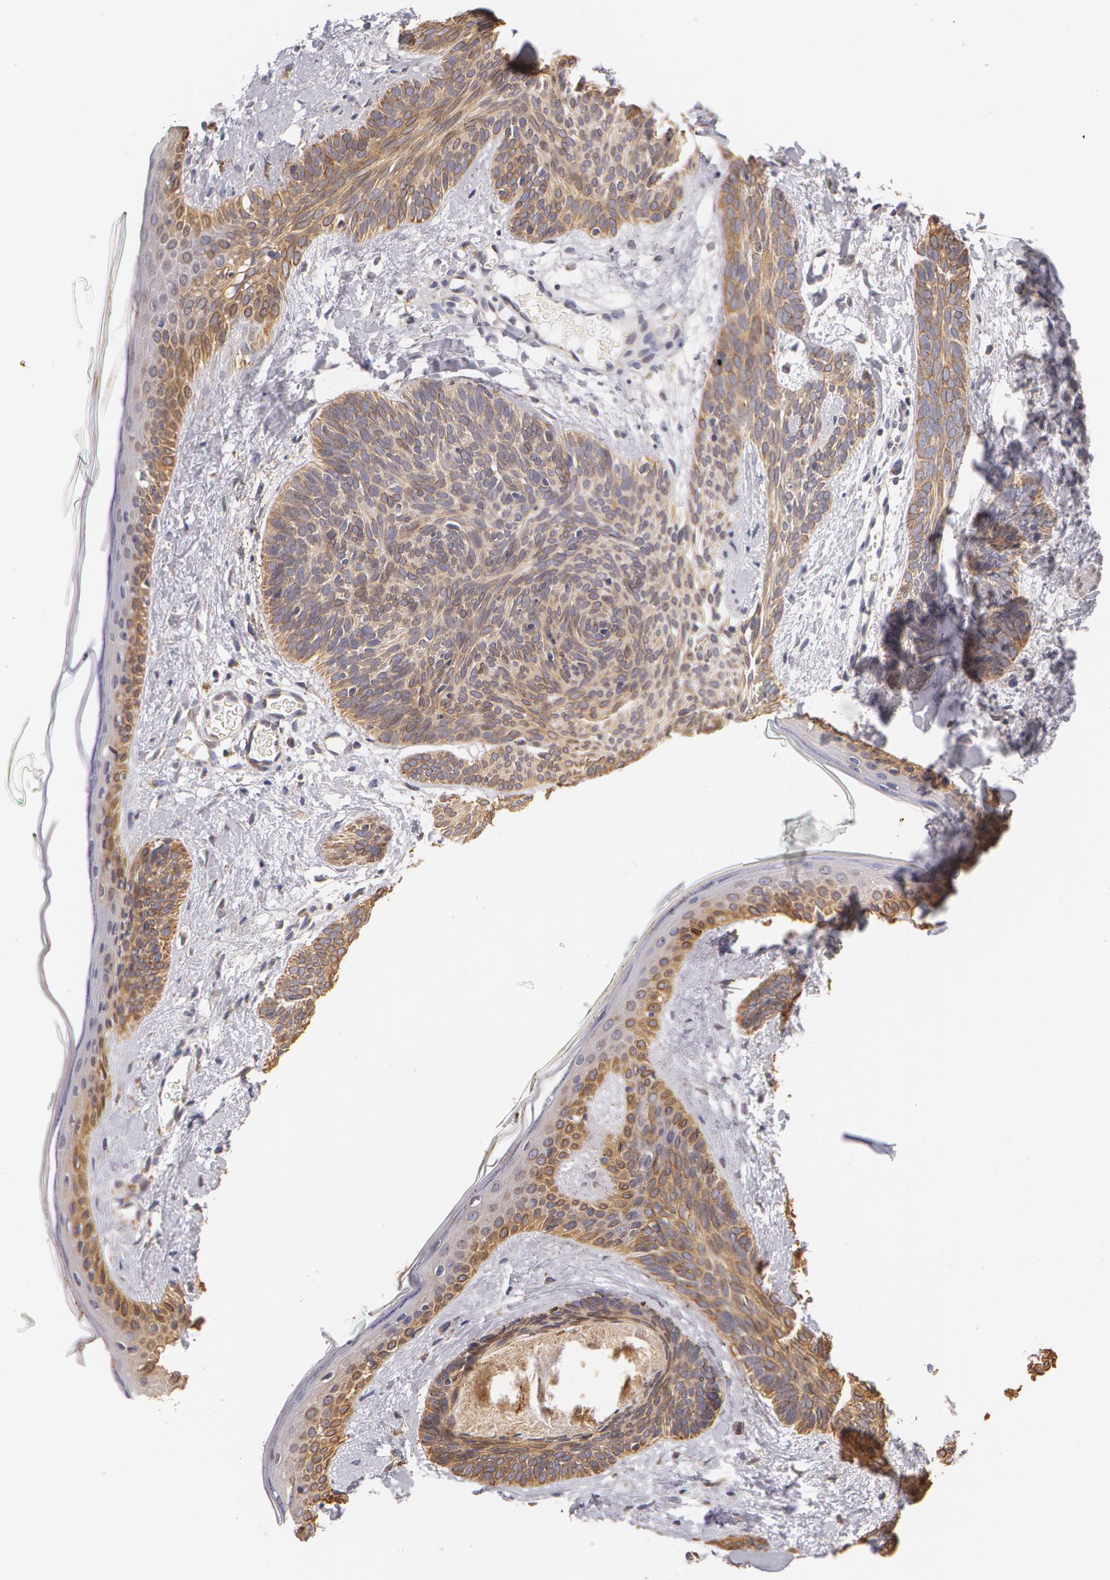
{"staining": {"intensity": "weak", "quantity": ">75%", "location": "cytoplasmic/membranous"}, "tissue": "skin cancer", "cell_type": "Tumor cells", "image_type": "cancer", "snomed": [{"axis": "morphology", "description": "Basal cell carcinoma"}, {"axis": "topography", "description": "Skin"}], "caption": "This image exhibits immunohistochemistry staining of skin basal cell carcinoma, with low weak cytoplasmic/membranous staining in approximately >75% of tumor cells.", "gene": "KRT18", "patient": {"sex": "female", "age": 81}}